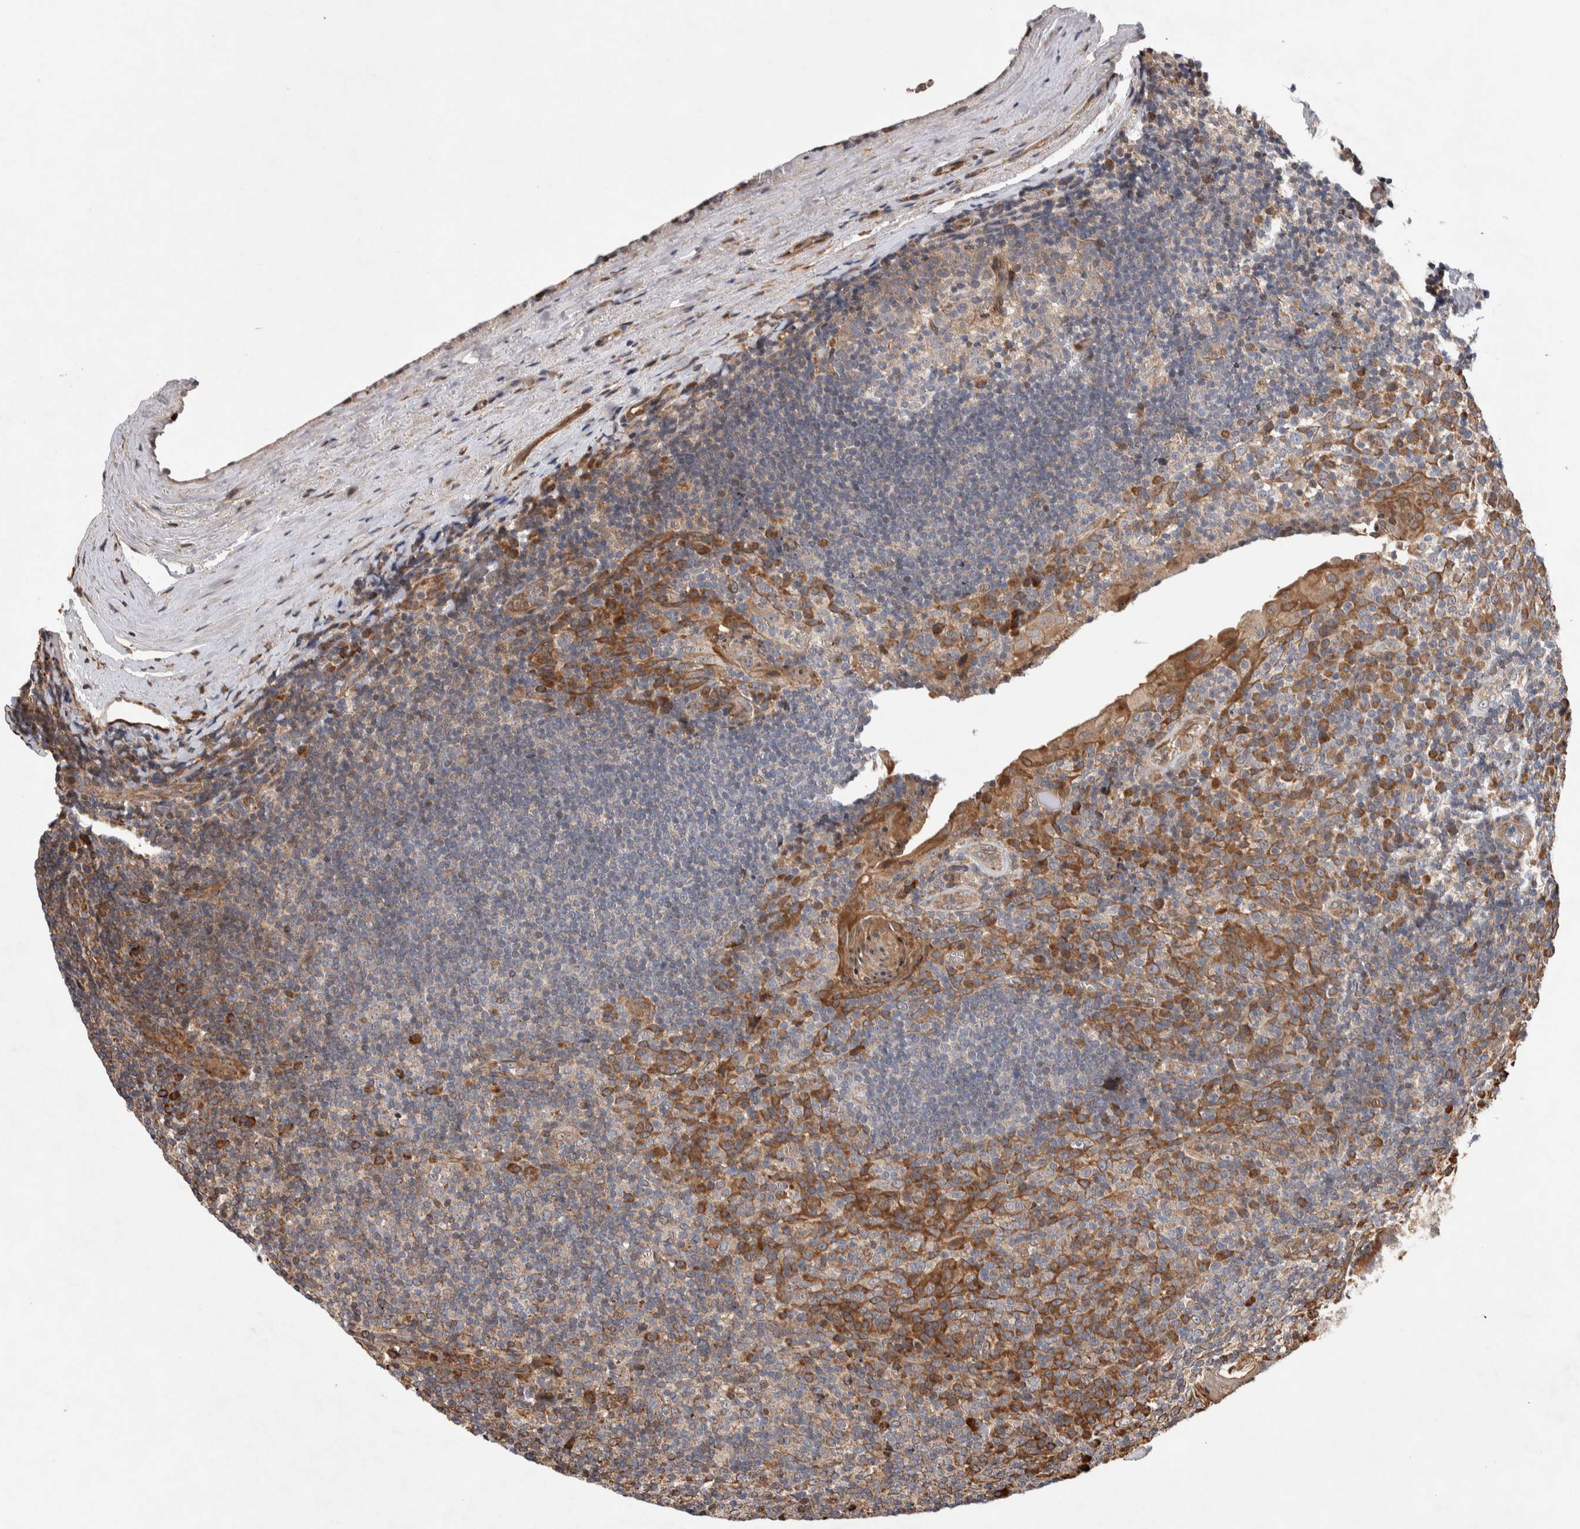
{"staining": {"intensity": "negative", "quantity": "none", "location": "none"}, "tissue": "tonsil", "cell_type": "Germinal center cells", "image_type": "normal", "snomed": [{"axis": "morphology", "description": "Normal tissue, NOS"}, {"axis": "topography", "description": "Tonsil"}], "caption": "Histopathology image shows no significant protein staining in germinal center cells of benign tonsil. (Immunohistochemistry (ihc), brightfield microscopy, high magnification).", "gene": "LZTS1", "patient": {"sex": "male", "age": 37}}